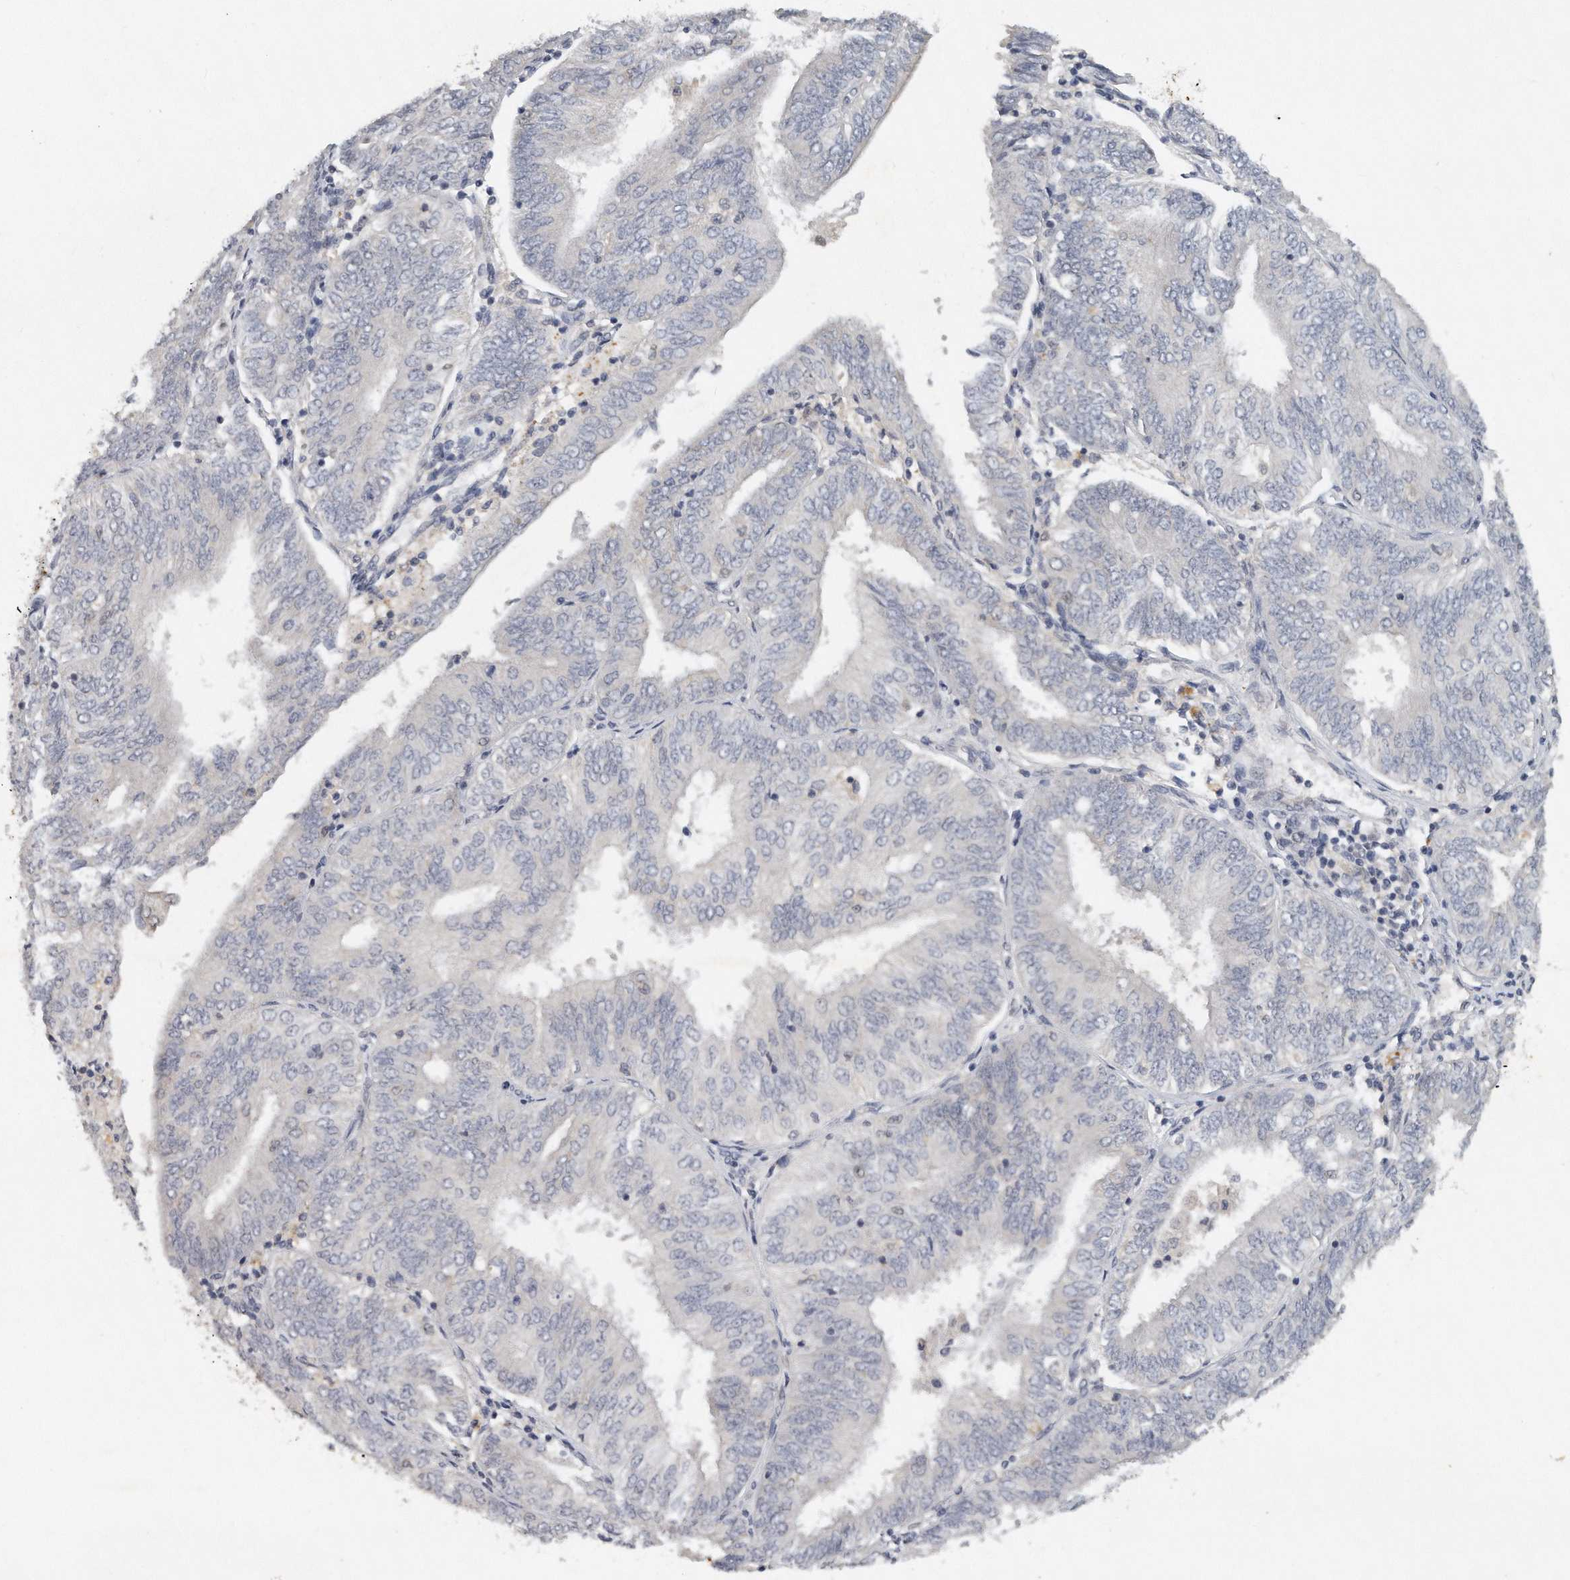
{"staining": {"intensity": "negative", "quantity": "none", "location": "none"}, "tissue": "endometrial cancer", "cell_type": "Tumor cells", "image_type": "cancer", "snomed": [{"axis": "morphology", "description": "Adenocarcinoma, NOS"}, {"axis": "topography", "description": "Endometrium"}], "caption": "IHC of adenocarcinoma (endometrial) demonstrates no staining in tumor cells.", "gene": "CAMK1", "patient": {"sex": "female", "age": 58}}